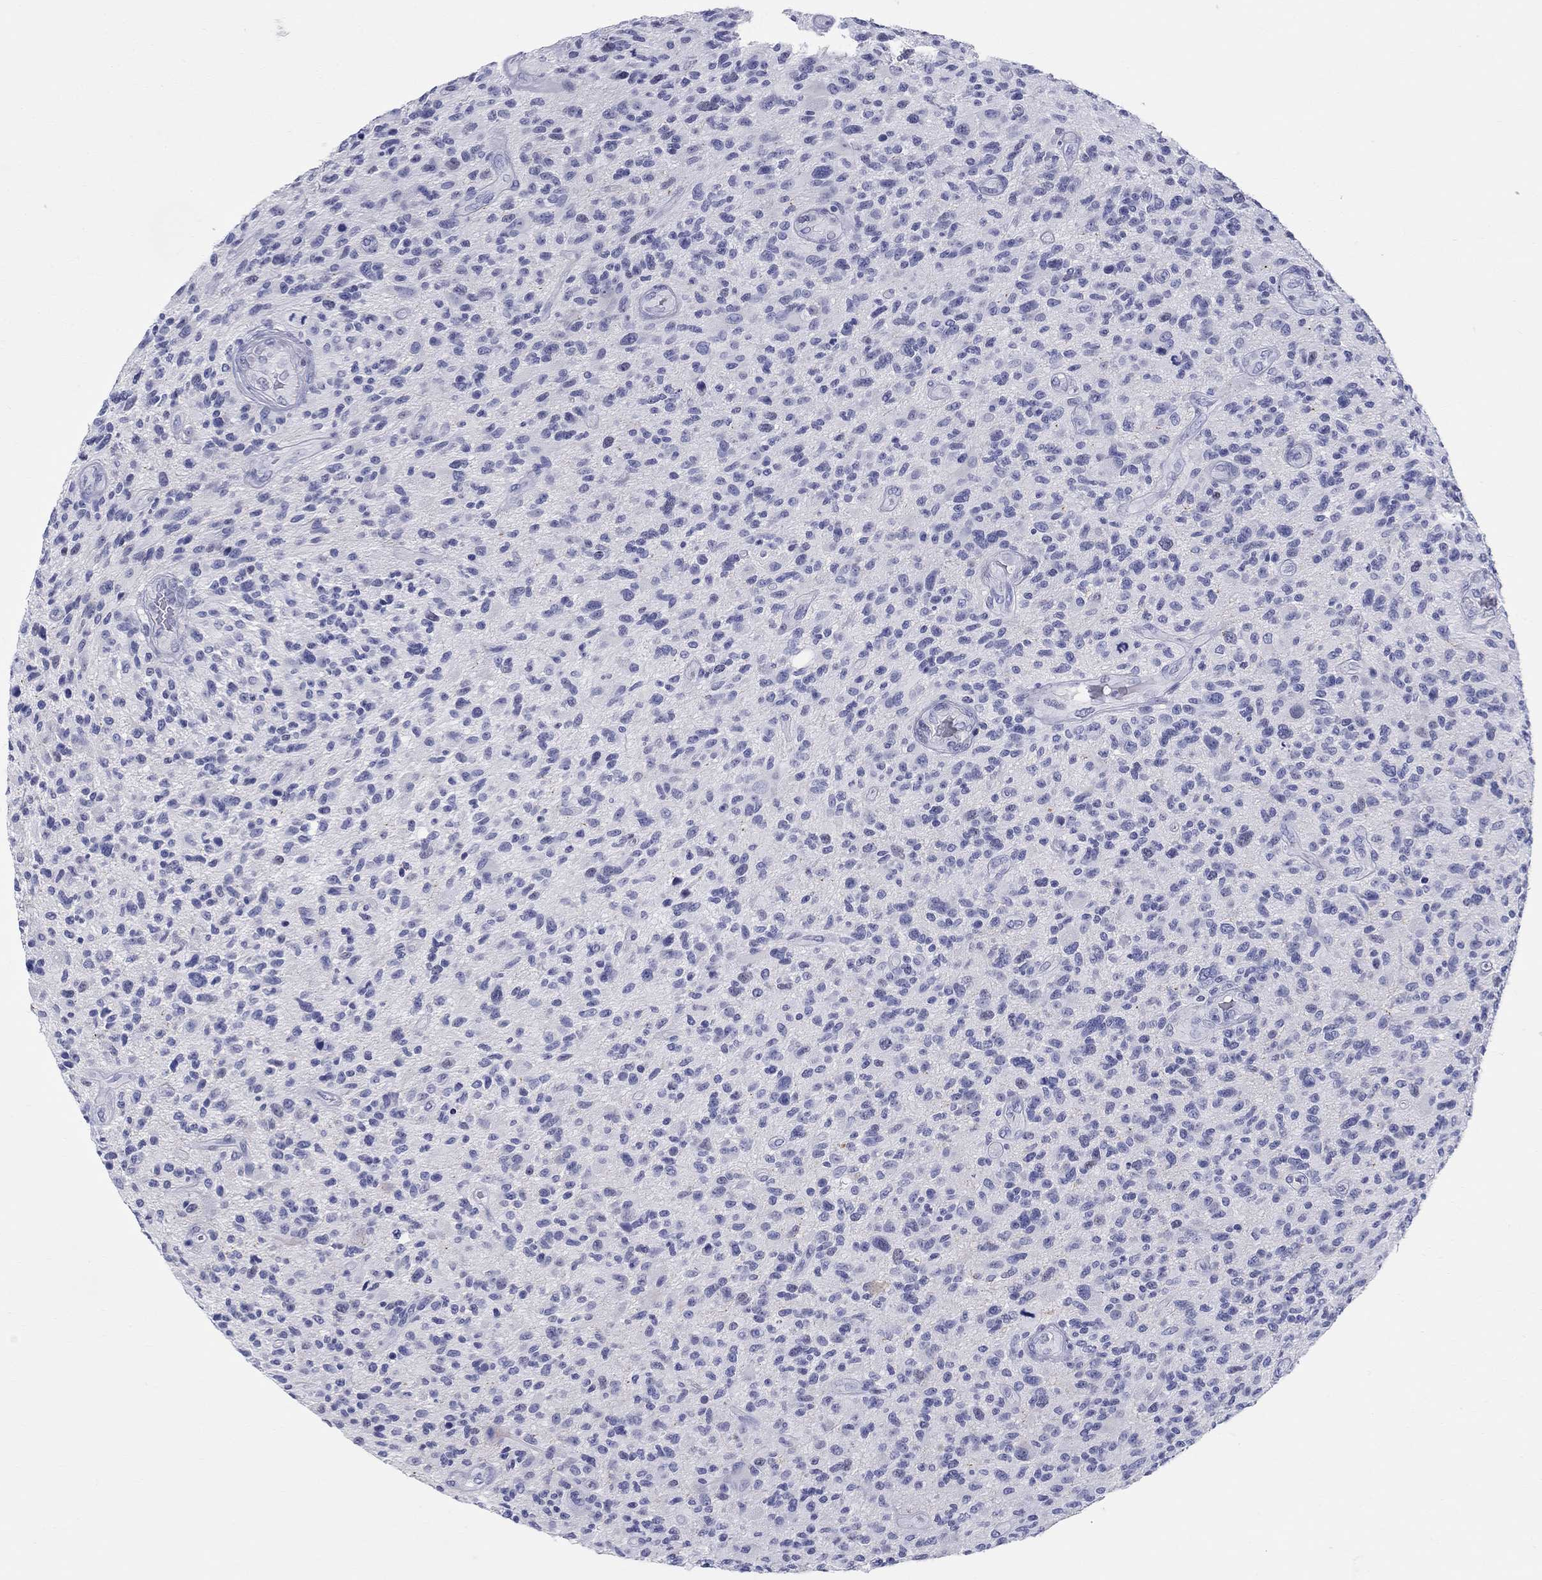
{"staining": {"intensity": "negative", "quantity": "none", "location": "none"}, "tissue": "glioma", "cell_type": "Tumor cells", "image_type": "cancer", "snomed": [{"axis": "morphology", "description": "Glioma, malignant, High grade"}, {"axis": "topography", "description": "Brain"}], "caption": "The immunohistochemistry (IHC) image has no significant expression in tumor cells of glioma tissue.", "gene": "LAMP5", "patient": {"sex": "male", "age": 47}}